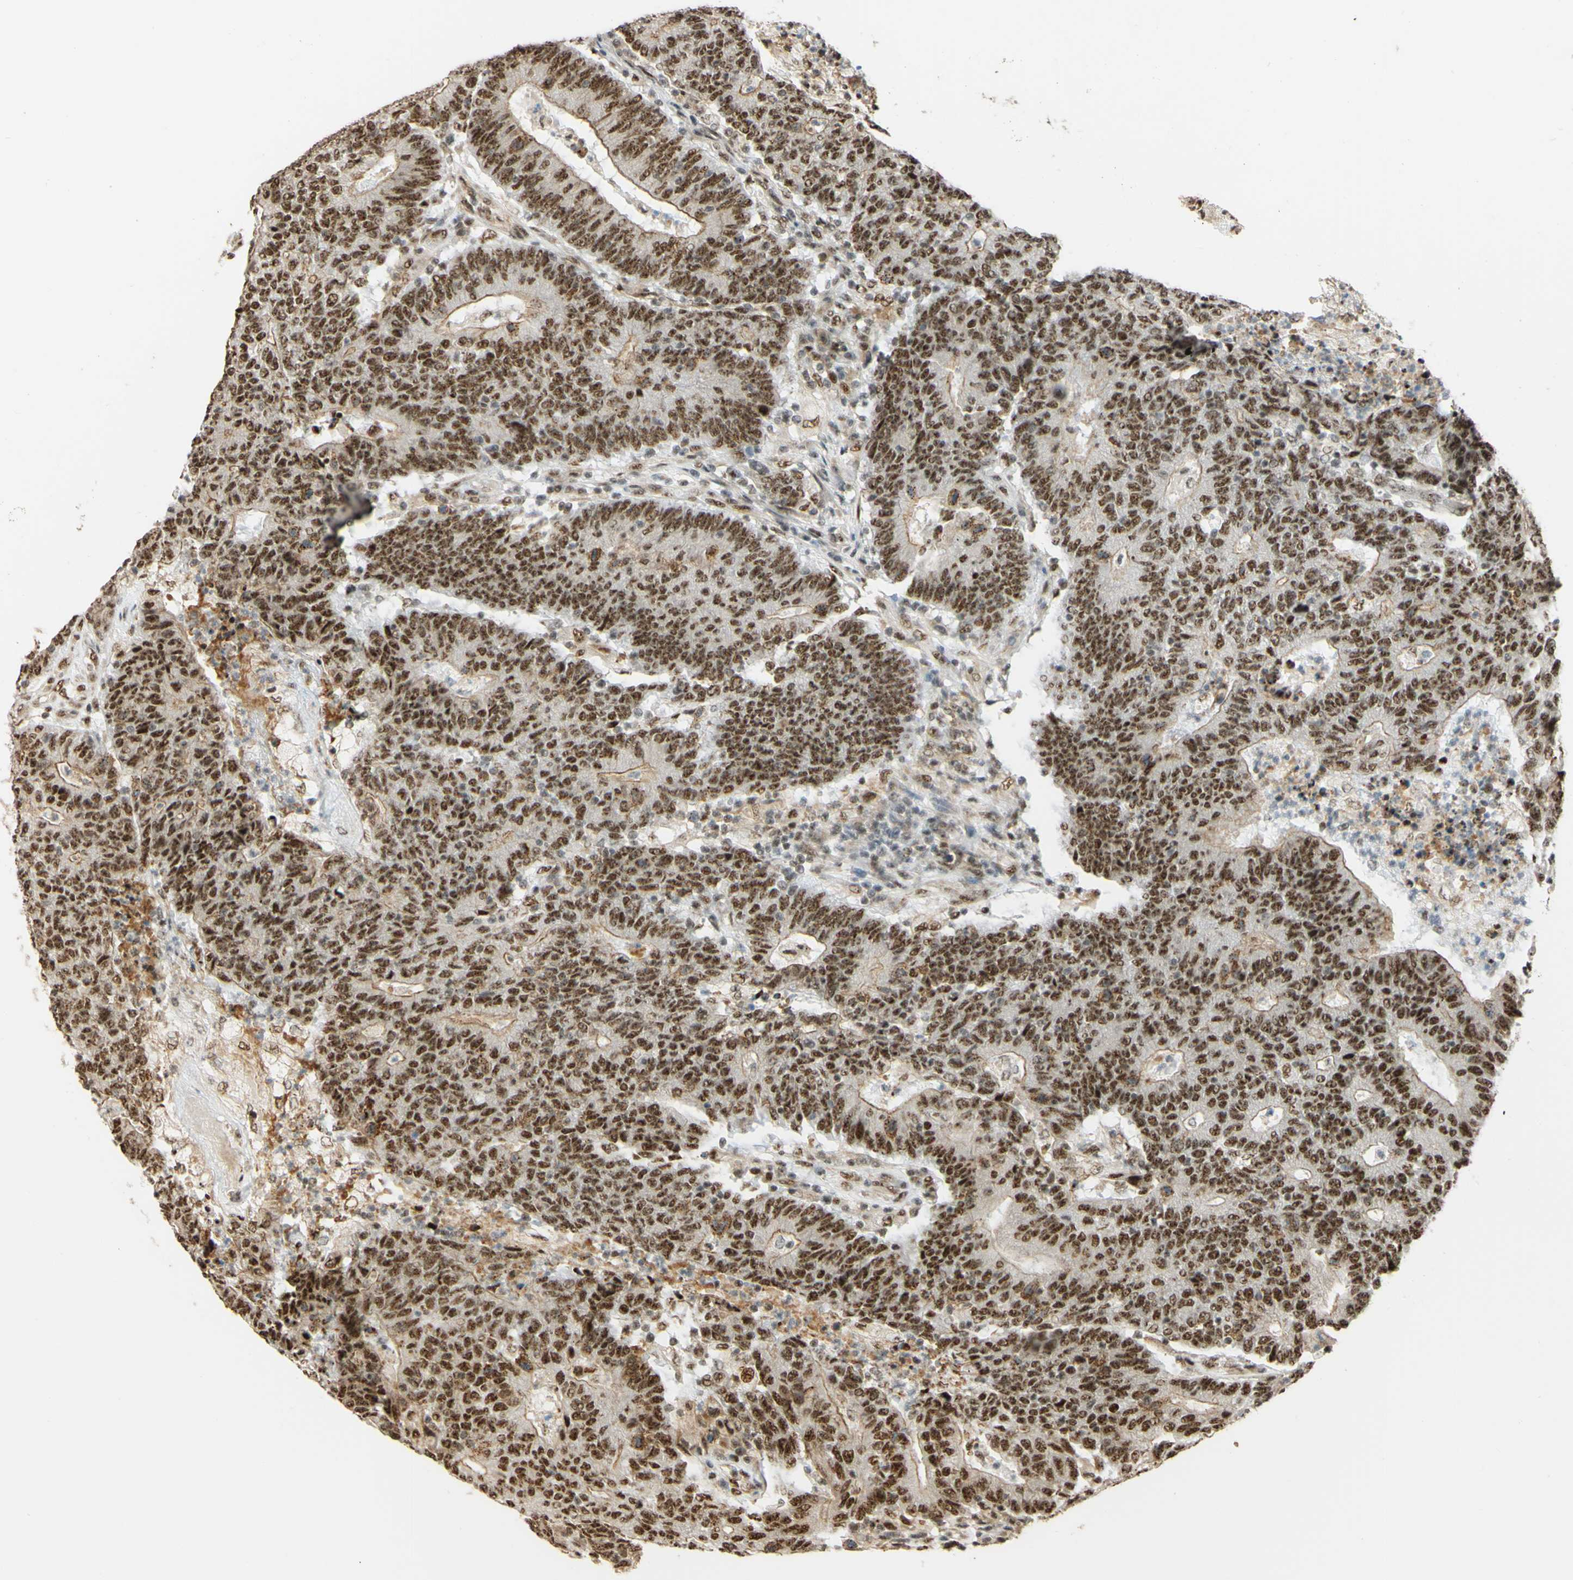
{"staining": {"intensity": "strong", "quantity": ">75%", "location": "cytoplasmic/membranous,nuclear"}, "tissue": "colorectal cancer", "cell_type": "Tumor cells", "image_type": "cancer", "snomed": [{"axis": "morphology", "description": "Normal tissue, NOS"}, {"axis": "morphology", "description": "Adenocarcinoma, NOS"}, {"axis": "topography", "description": "Colon"}], "caption": "Protein expression analysis of colorectal adenocarcinoma exhibits strong cytoplasmic/membranous and nuclear staining in about >75% of tumor cells. The protein is shown in brown color, while the nuclei are stained blue.", "gene": "SAP18", "patient": {"sex": "female", "age": 75}}